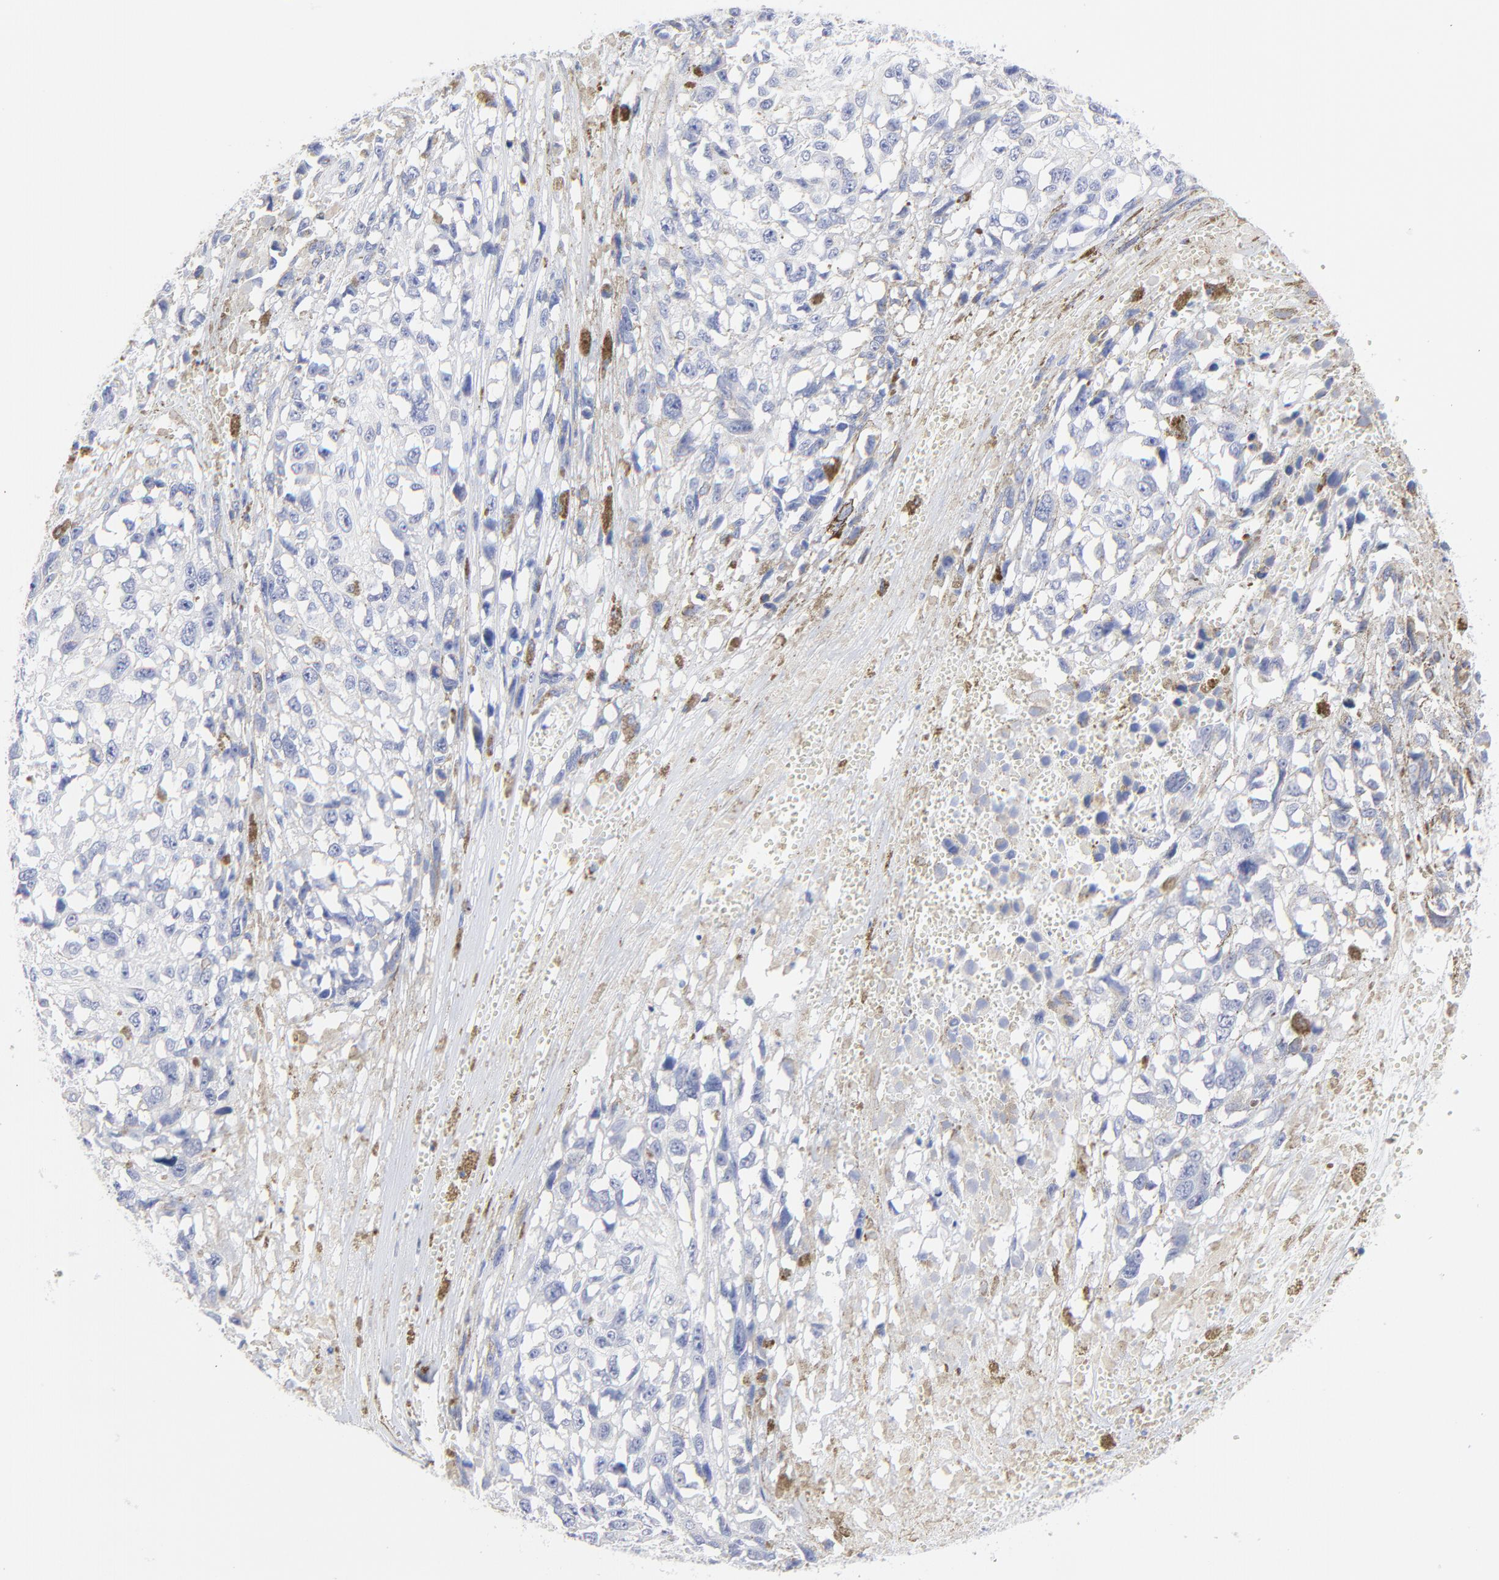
{"staining": {"intensity": "weak", "quantity": "<25%", "location": "cytoplasmic/membranous"}, "tissue": "melanoma", "cell_type": "Tumor cells", "image_type": "cancer", "snomed": [{"axis": "morphology", "description": "Malignant melanoma, Metastatic site"}, {"axis": "topography", "description": "Lymph node"}], "caption": "Immunohistochemical staining of malignant melanoma (metastatic site) exhibits no significant positivity in tumor cells.", "gene": "ZAP70", "patient": {"sex": "male", "age": 59}}